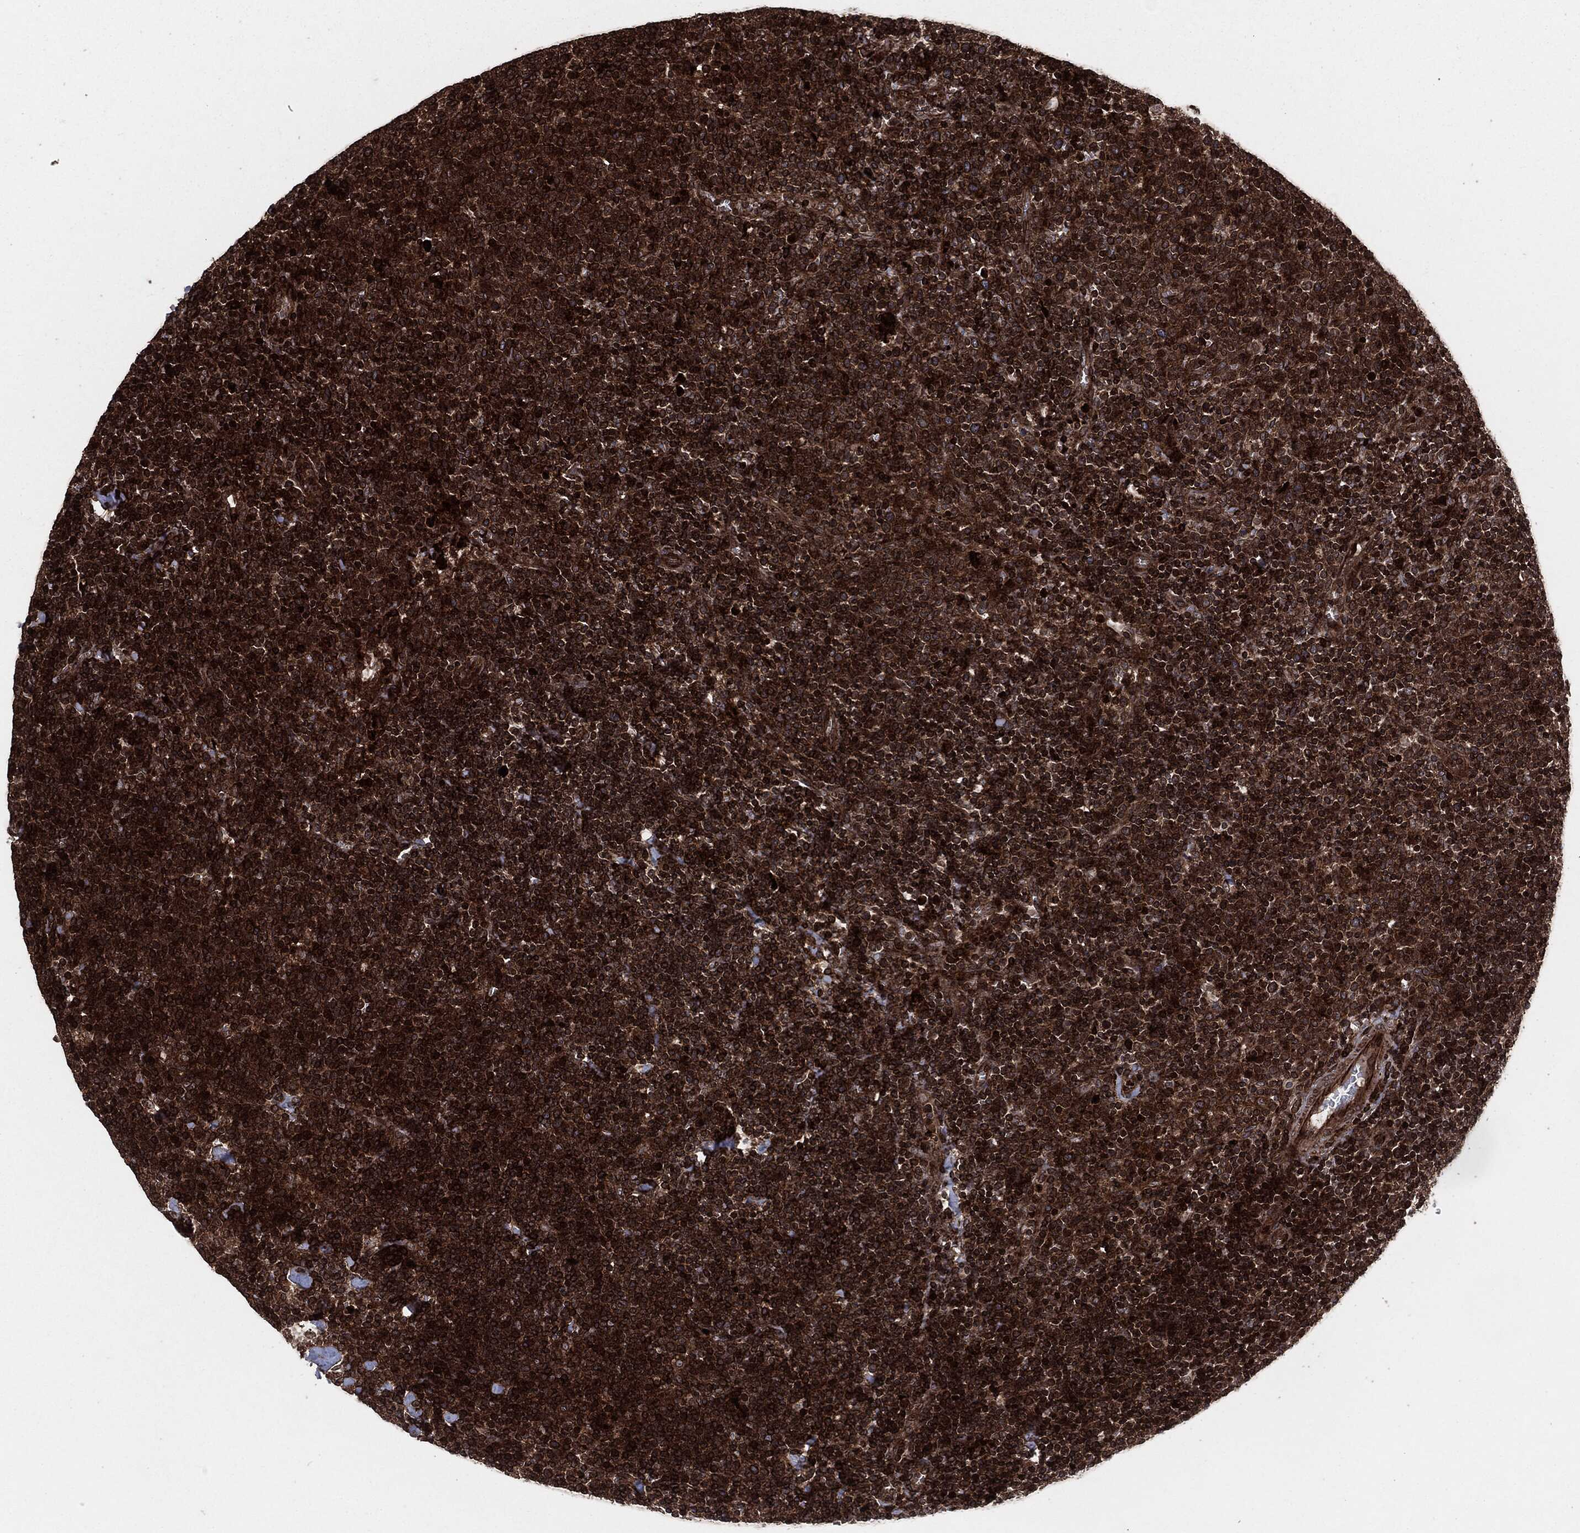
{"staining": {"intensity": "strong", "quantity": ">75%", "location": "cytoplasmic/membranous"}, "tissue": "lymphoma", "cell_type": "Tumor cells", "image_type": "cancer", "snomed": [{"axis": "morphology", "description": "Malignant lymphoma, non-Hodgkin's type, High grade"}, {"axis": "topography", "description": "Lymph node"}], "caption": "Protein positivity by immunohistochemistry (IHC) reveals strong cytoplasmic/membranous expression in about >75% of tumor cells in lymphoma.", "gene": "IFIT1", "patient": {"sex": "male", "age": 61}}